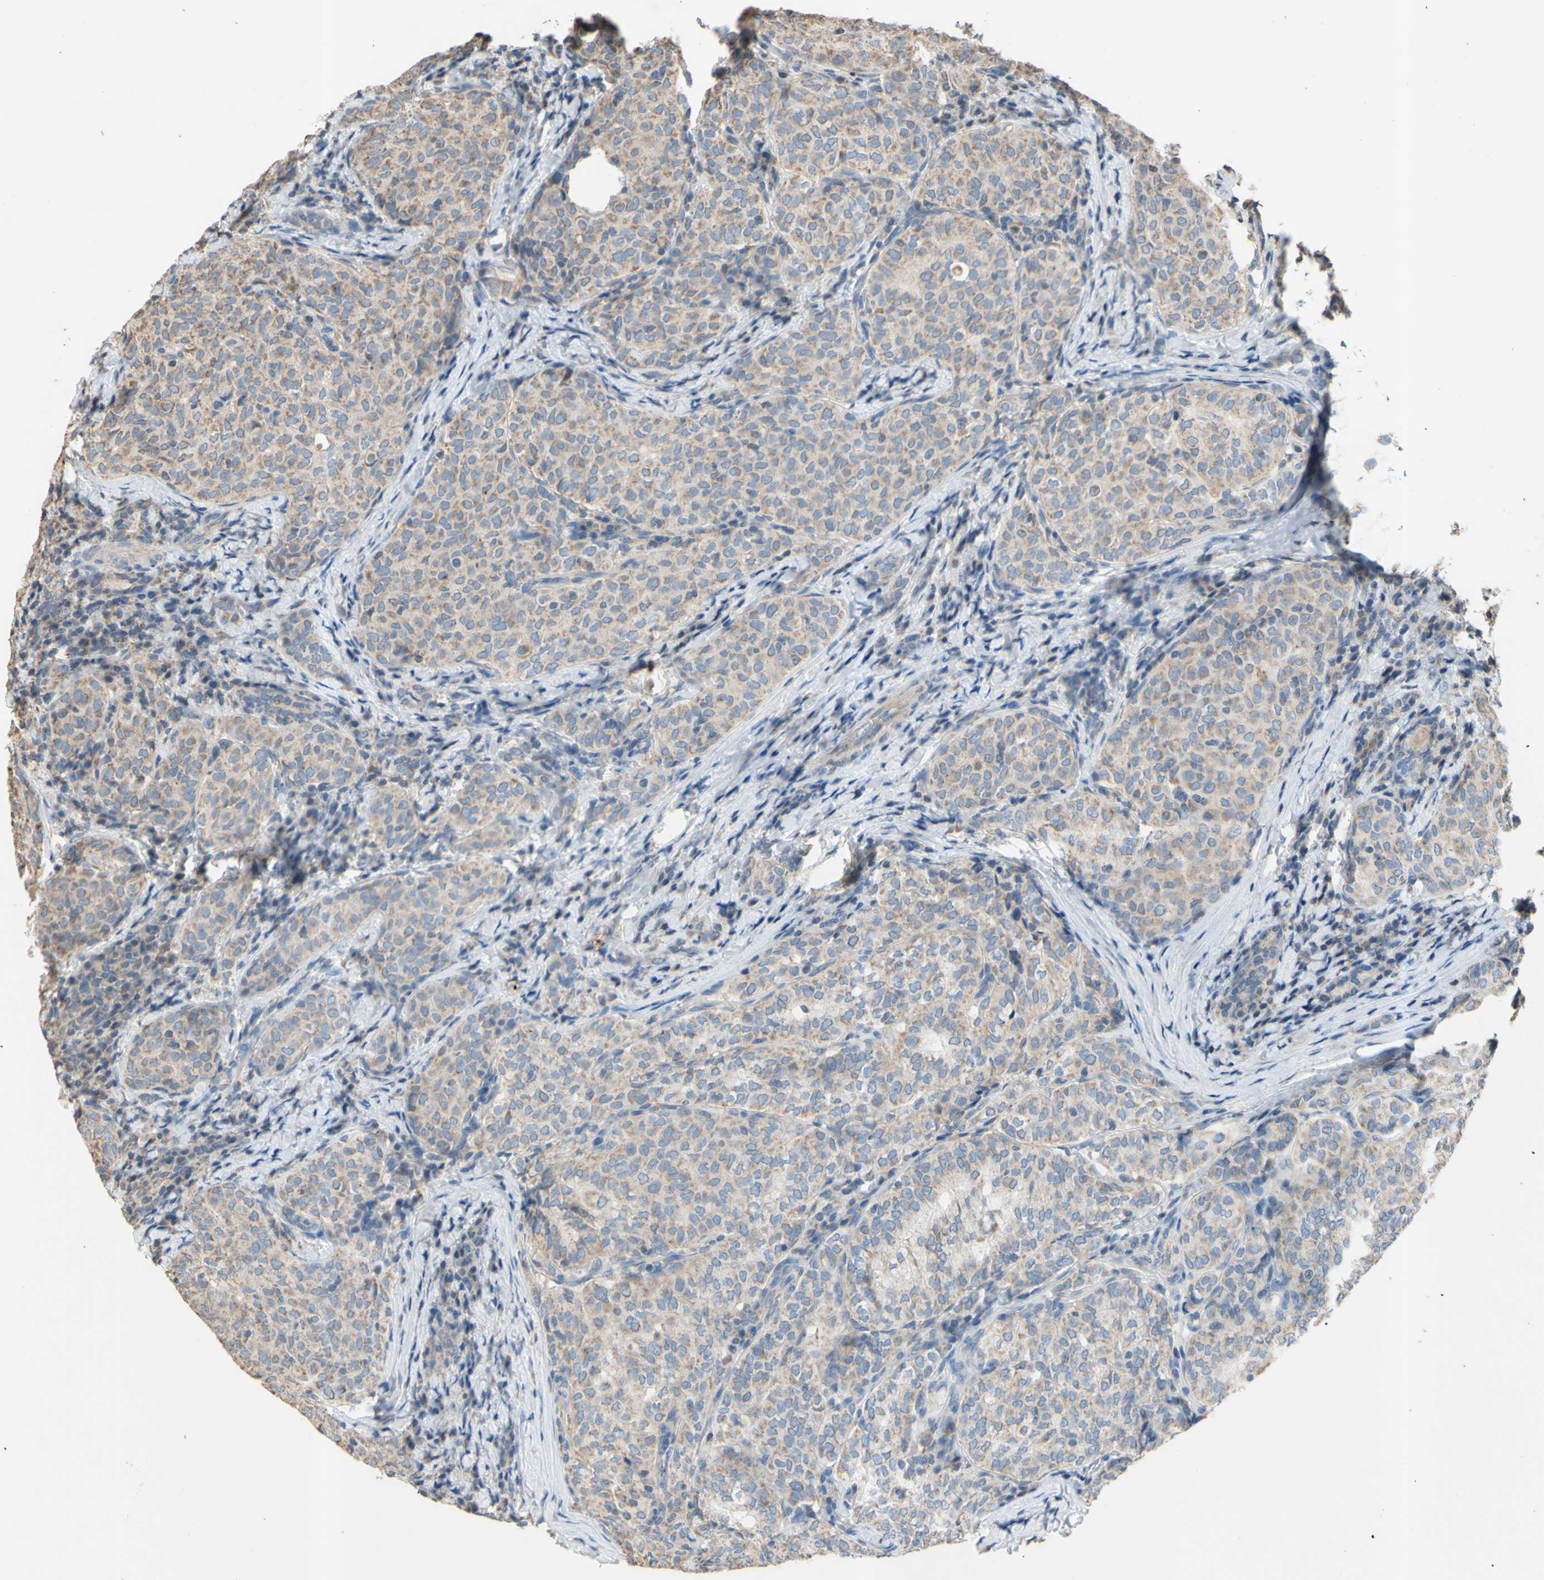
{"staining": {"intensity": "weak", "quantity": "25%-75%", "location": "cytoplasmic/membranous"}, "tissue": "thyroid cancer", "cell_type": "Tumor cells", "image_type": "cancer", "snomed": [{"axis": "morphology", "description": "Normal tissue, NOS"}, {"axis": "morphology", "description": "Papillary adenocarcinoma, NOS"}, {"axis": "topography", "description": "Thyroid gland"}], "caption": "A high-resolution photomicrograph shows immunohistochemistry (IHC) staining of thyroid cancer, which reveals weak cytoplasmic/membranous expression in approximately 25%-75% of tumor cells.", "gene": "PTGIS", "patient": {"sex": "female", "age": 30}}